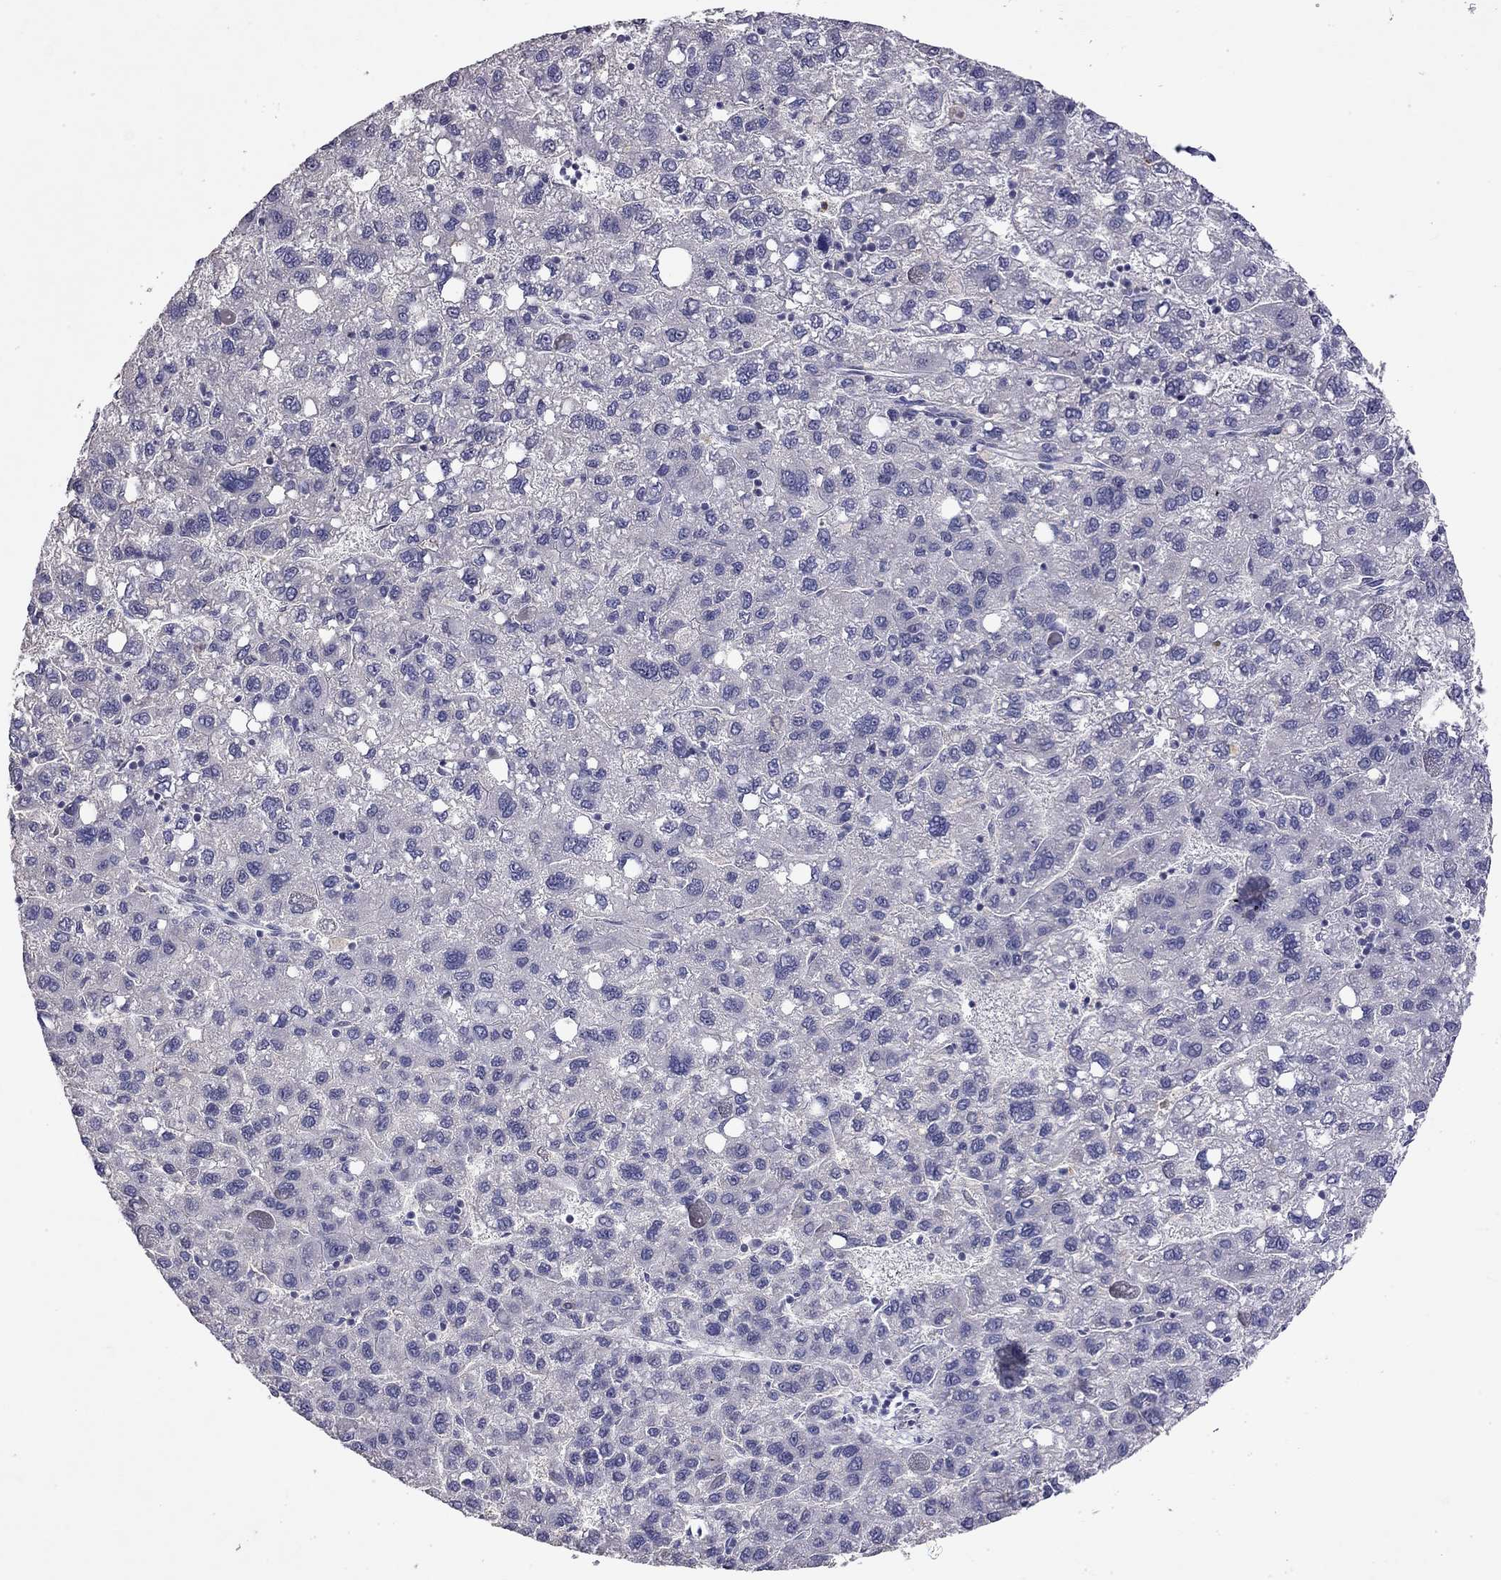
{"staining": {"intensity": "negative", "quantity": "none", "location": "none"}, "tissue": "liver cancer", "cell_type": "Tumor cells", "image_type": "cancer", "snomed": [{"axis": "morphology", "description": "Carcinoma, Hepatocellular, NOS"}, {"axis": "topography", "description": "Liver"}], "caption": "Photomicrograph shows no protein expression in tumor cells of liver cancer tissue.", "gene": "WNK3", "patient": {"sex": "female", "age": 82}}